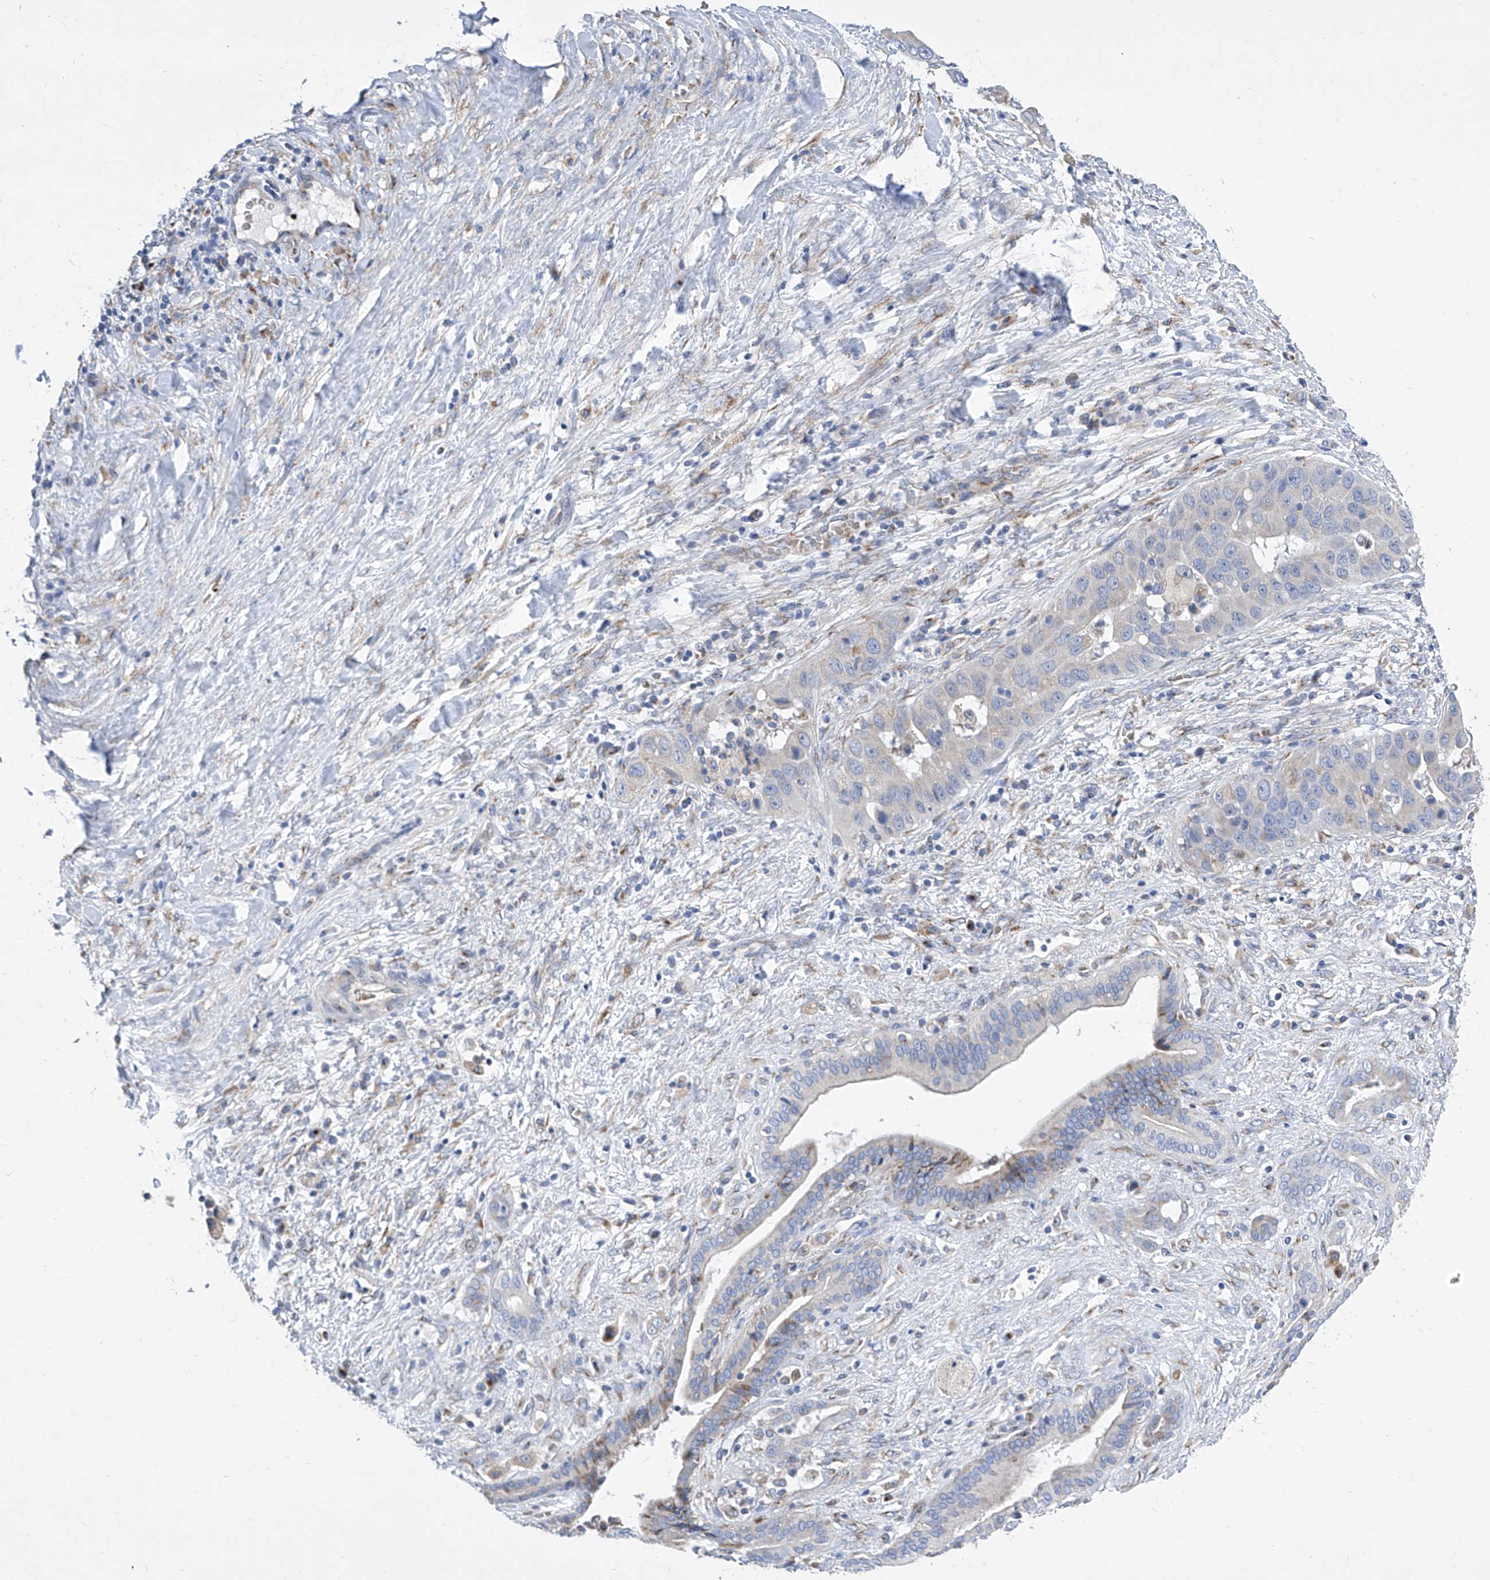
{"staining": {"intensity": "negative", "quantity": "none", "location": "none"}, "tissue": "liver cancer", "cell_type": "Tumor cells", "image_type": "cancer", "snomed": [{"axis": "morphology", "description": "Cholangiocarcinoma"}, {"axis": "topography", "description": "Liver"}], "caption": "Histopathology image shows no significant protein positivity in tumor cells of liver cancer (cholangiocarcinoma).", "gene": "TJAP1", "patient": {"sex": "female", "age": 52}}